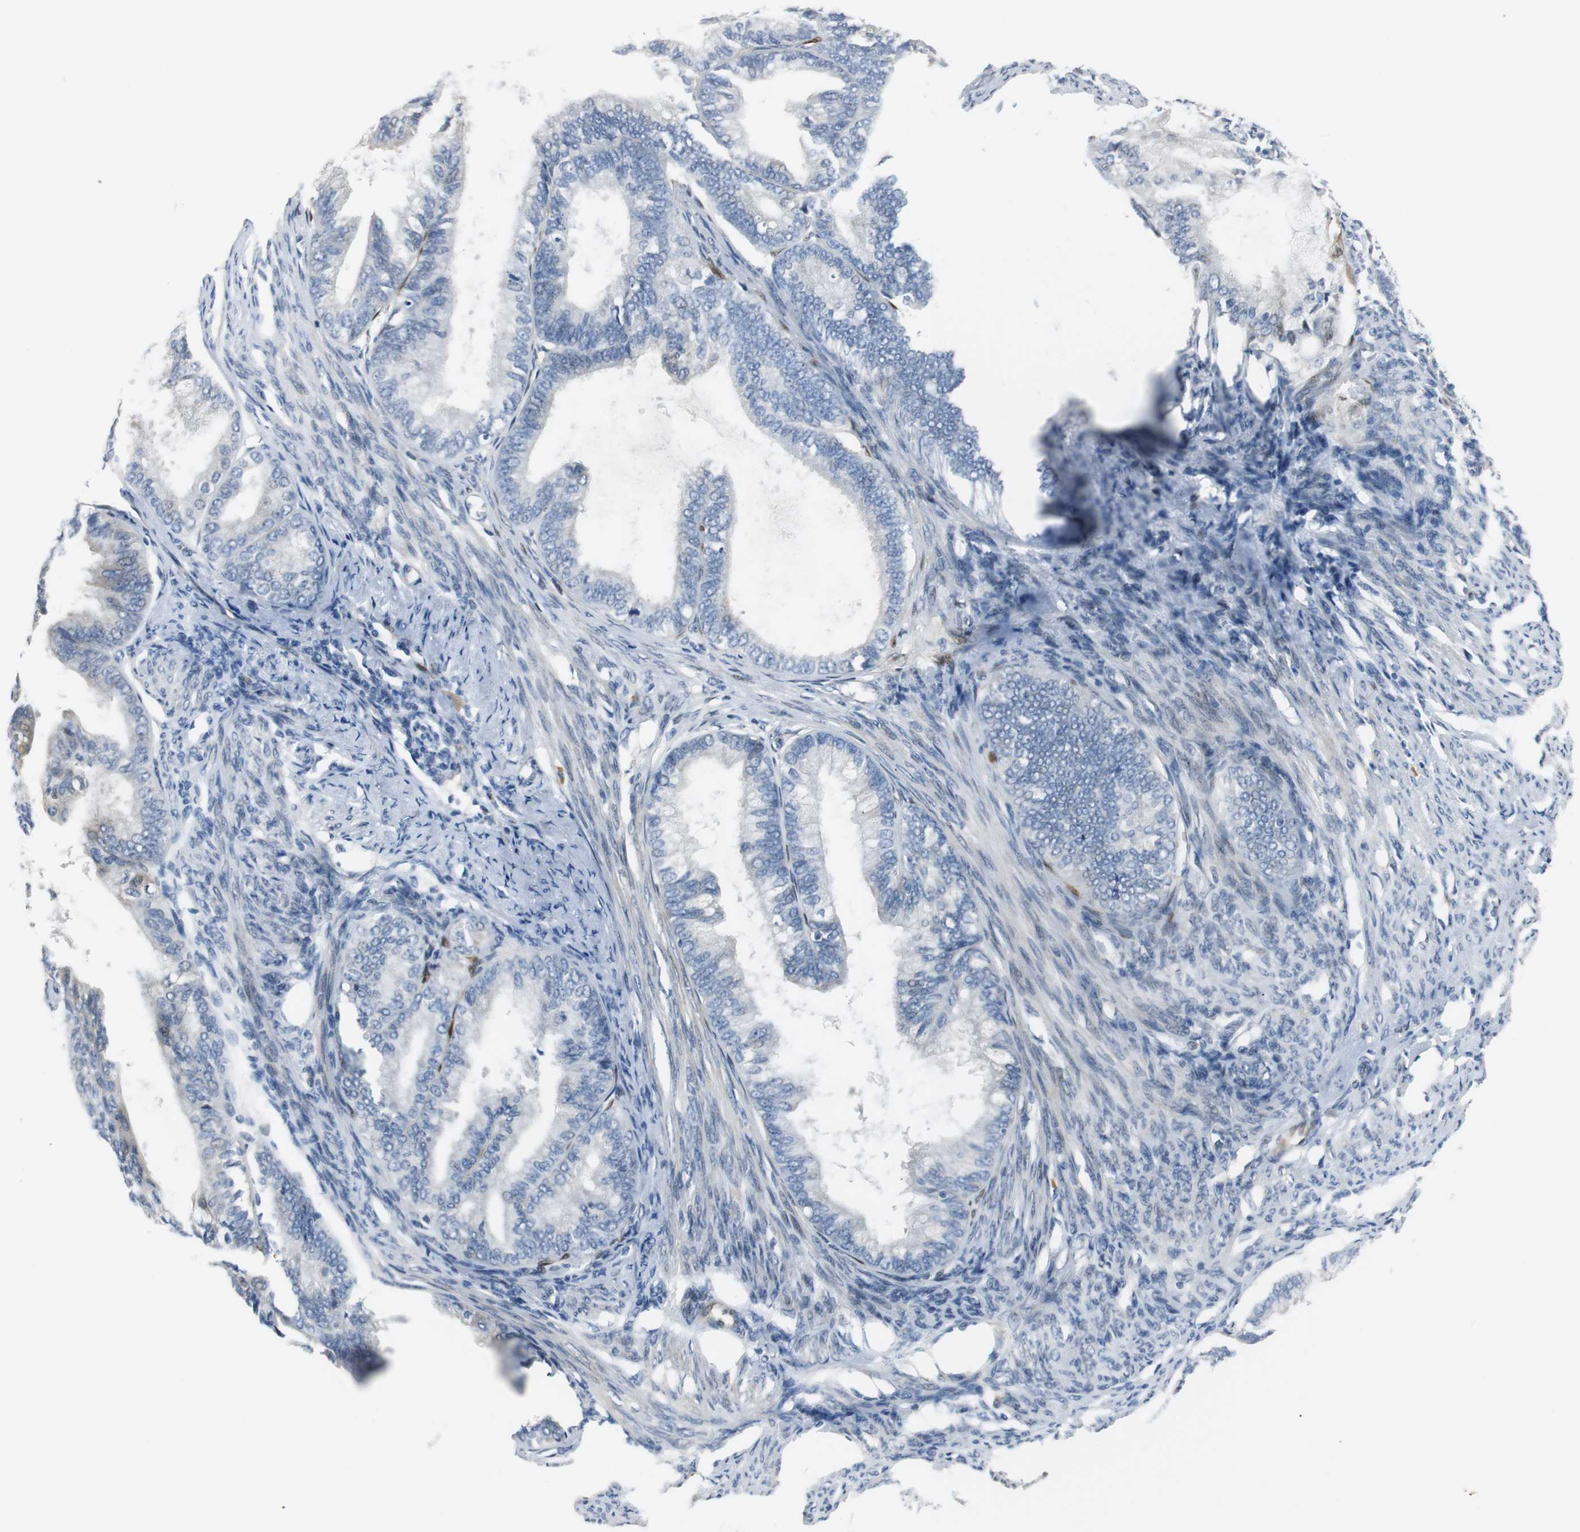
{"staining": {"intensity": "weak", "quantity": "<25%", "location": "nuclear"}, "tissue": "endometrial cancer", "cell_type": "Tumor cells", "image_type": "cancer", "snomed": [{"axis": "morphology", "description": "Adenocarcinoma, NOS"}, {"axis": "topography", "description": "Endometrium"}], "caption": "Protein analysis of endometrial adenocarcinoma reveals no significant staining in tumor cells.", "gene": "FHL2", "patient": {"sex": "female", "age": 86}}